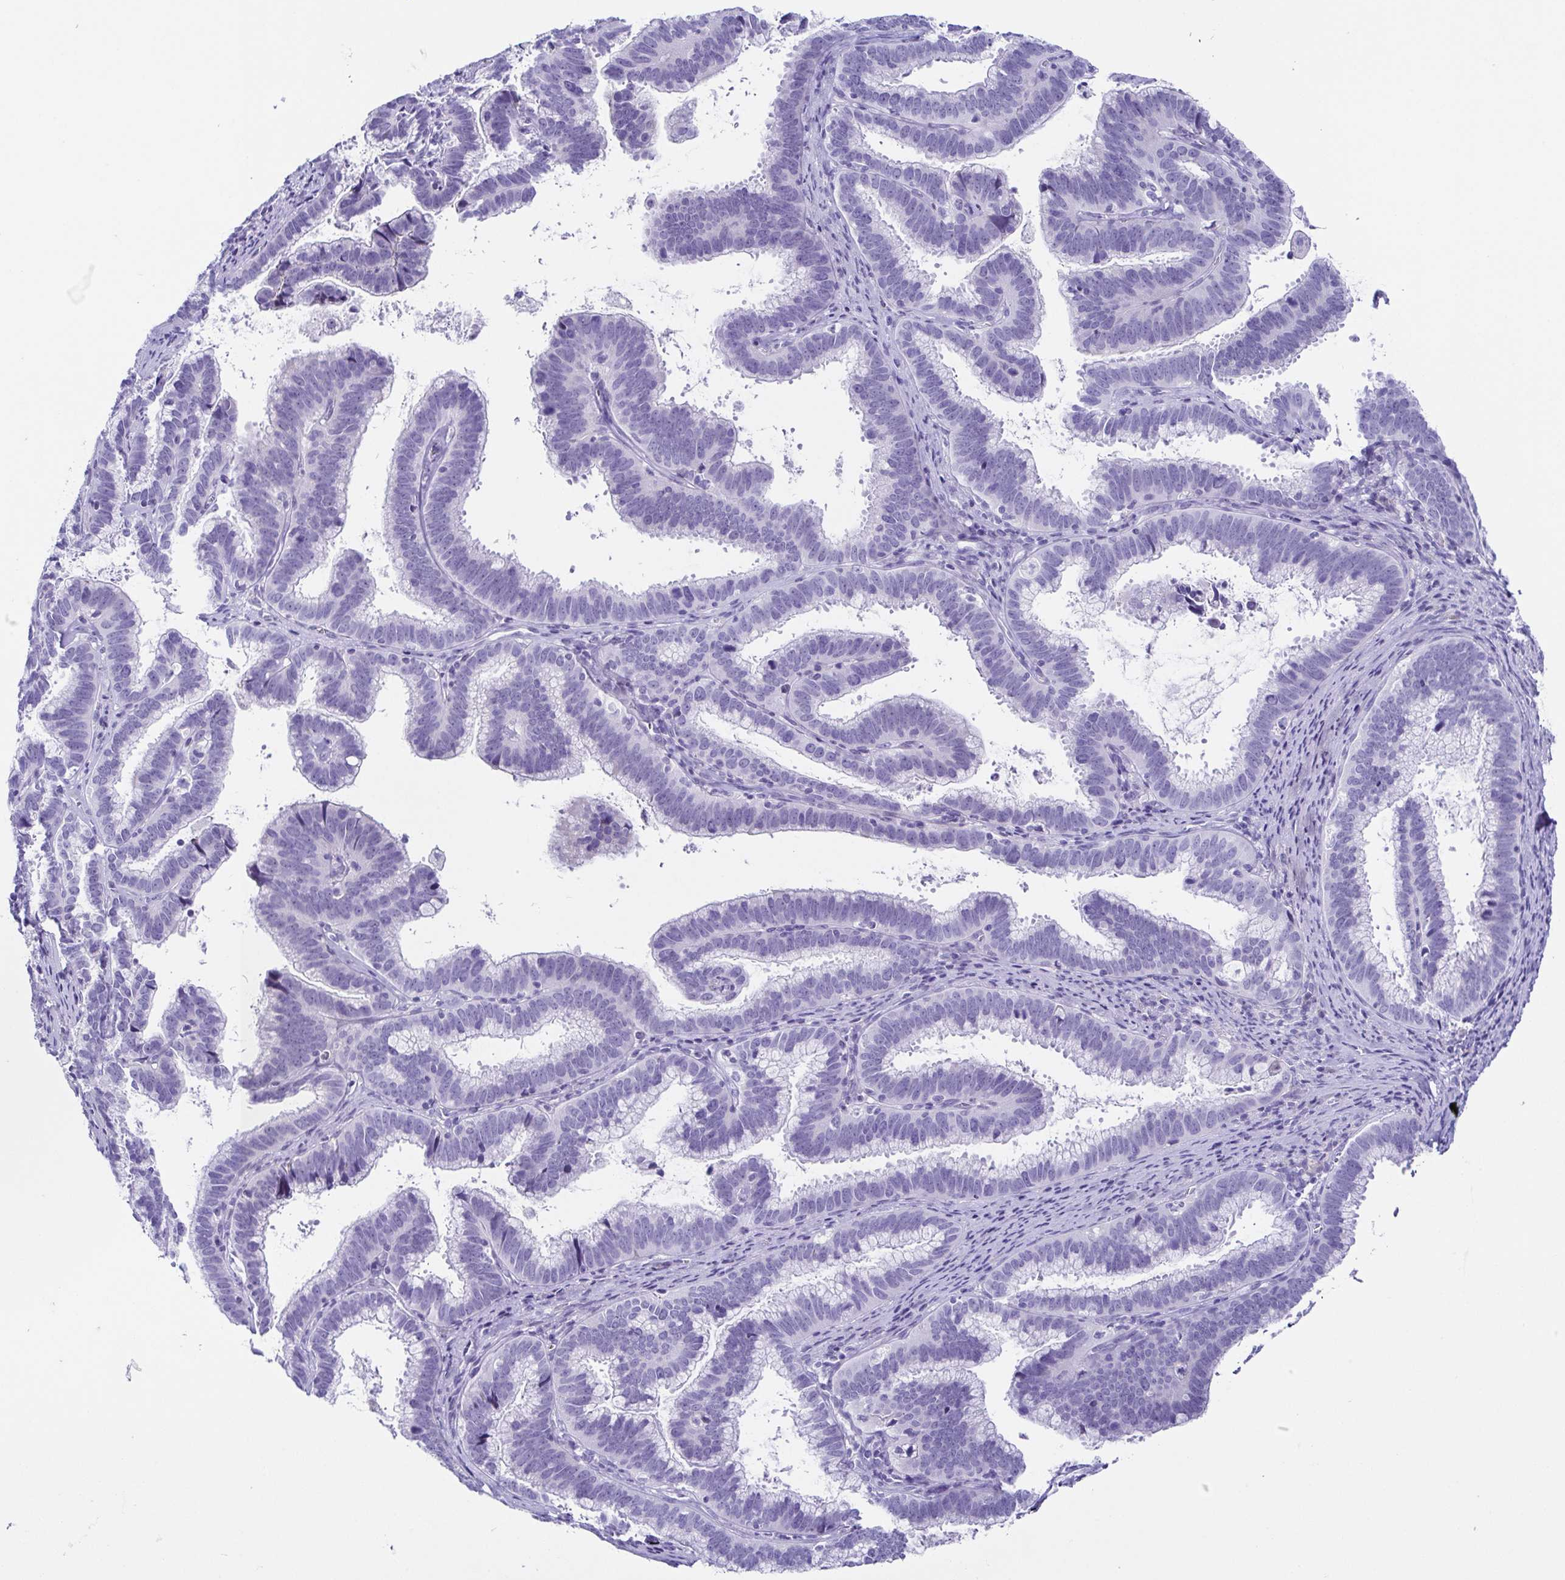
{"staining": {"intensity": "negative", "quantity": "none", "location": "none"}, "tissue": "cervical cancer", "cell_type": "Tumor cells", "image_type": "cancer", "snomed": [{"axis": "morphology", "description": "Adenocarcinoma, NOS"}, {"axis": "topography", "description": "Cervix"}], "caption": "Protein analysis of adenocarcinoma (cervical) shows no significant positivity in tumor cells.", "gene": "TNNT2", "patient": {"sex": "female", "age": 61}}